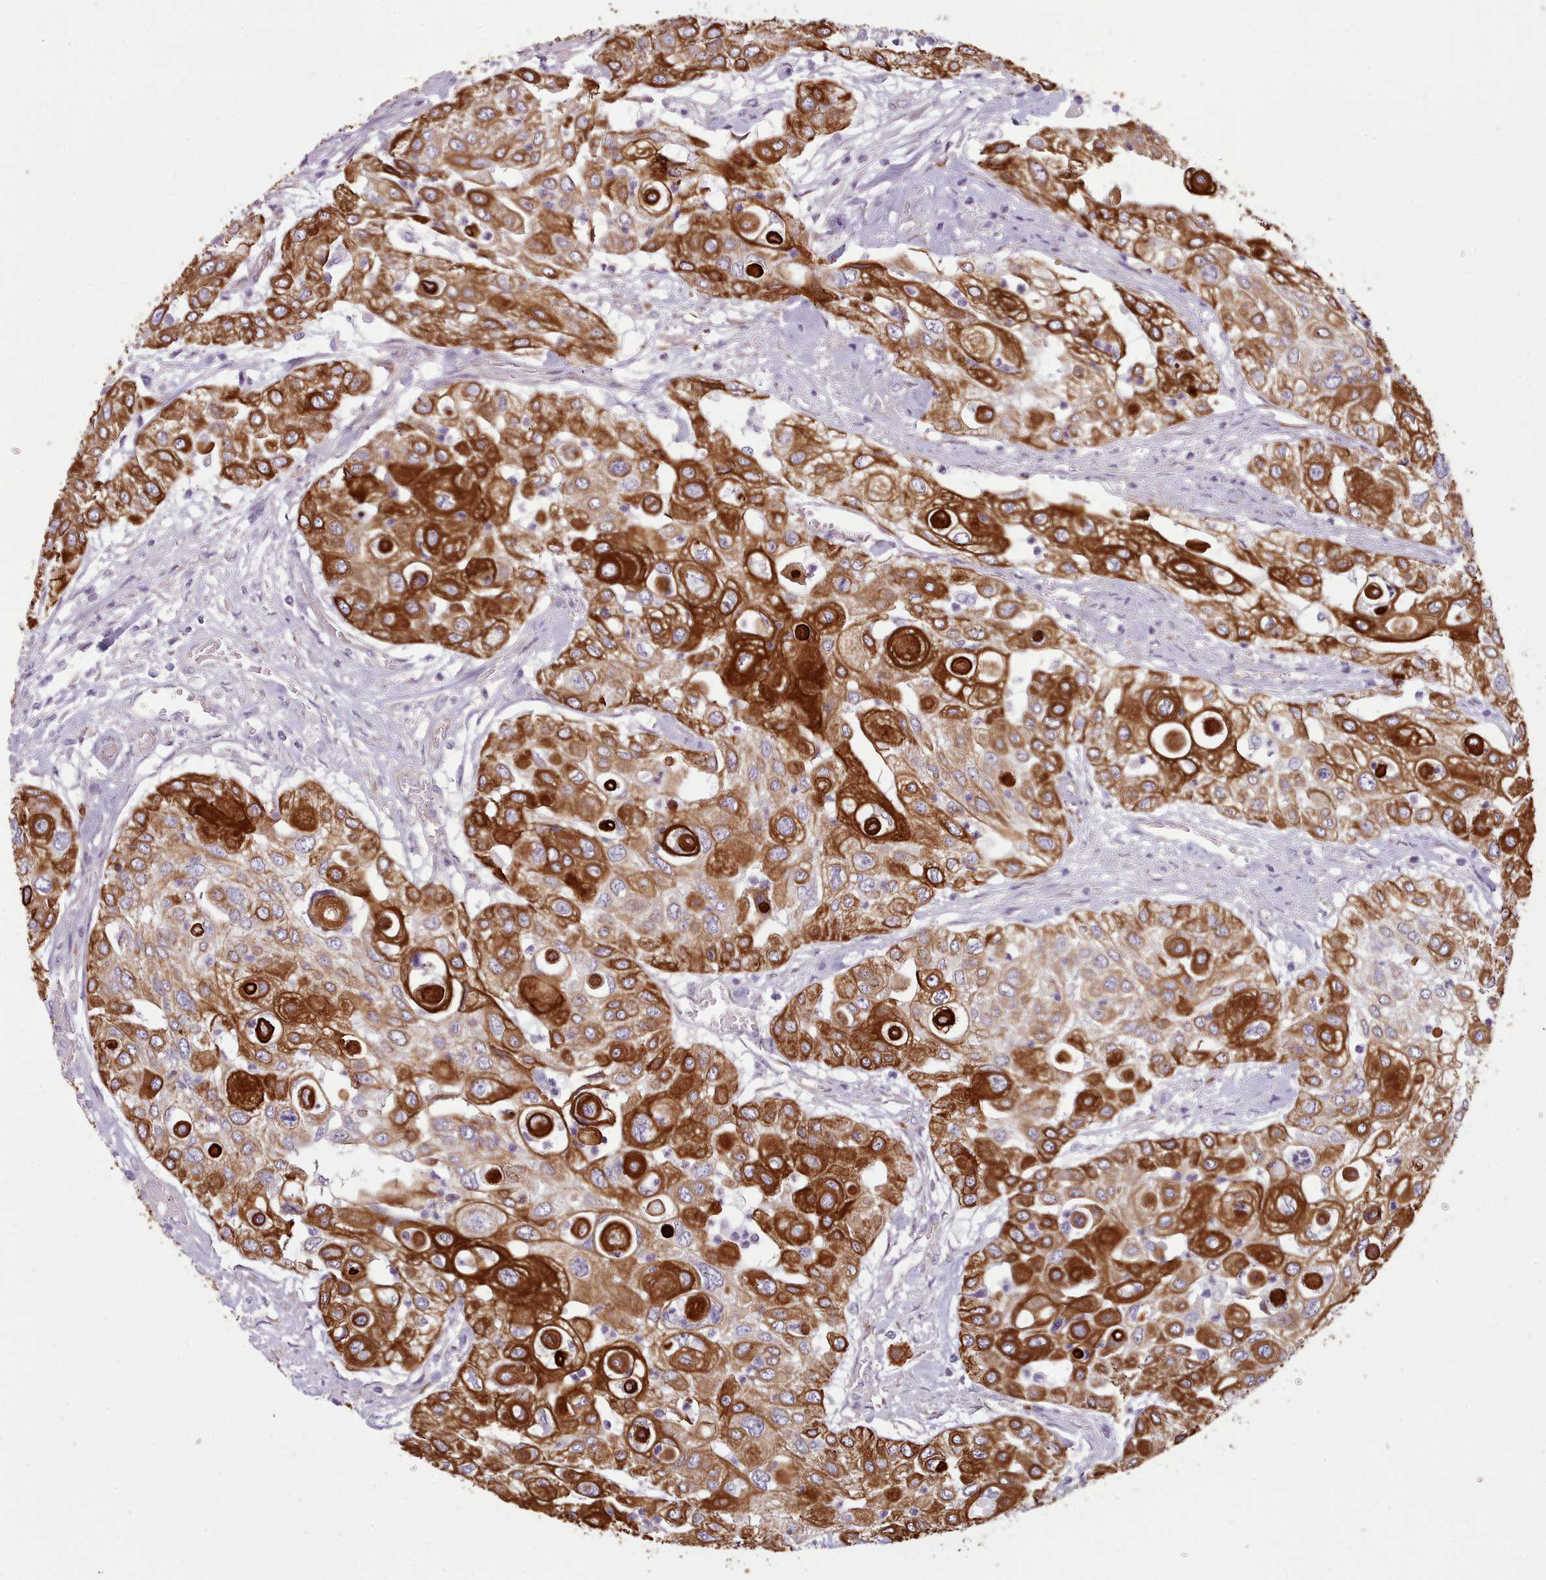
{"staining": {"intensity": "strong", "quantity": ">75%", "location": "cytoplasmic/membranous"}, "tissue": "urothelial cancer", "cell_type": "Tumor cells", "image_type": "cancer", "snomed": [{"axis": "morphology", "description": "Urothelial carcinoma, High grade"}, {"axis": "topography", "description": "Urinary bladder"}], "caption": "Protein analysis of urothelial carcinoma (high-grade) tissue reveals strong cytoplasmic/membranous staining in about >75% of tumor cells.", "gene": "PLD4", "patient": {"sex": "female", "age": 79}}